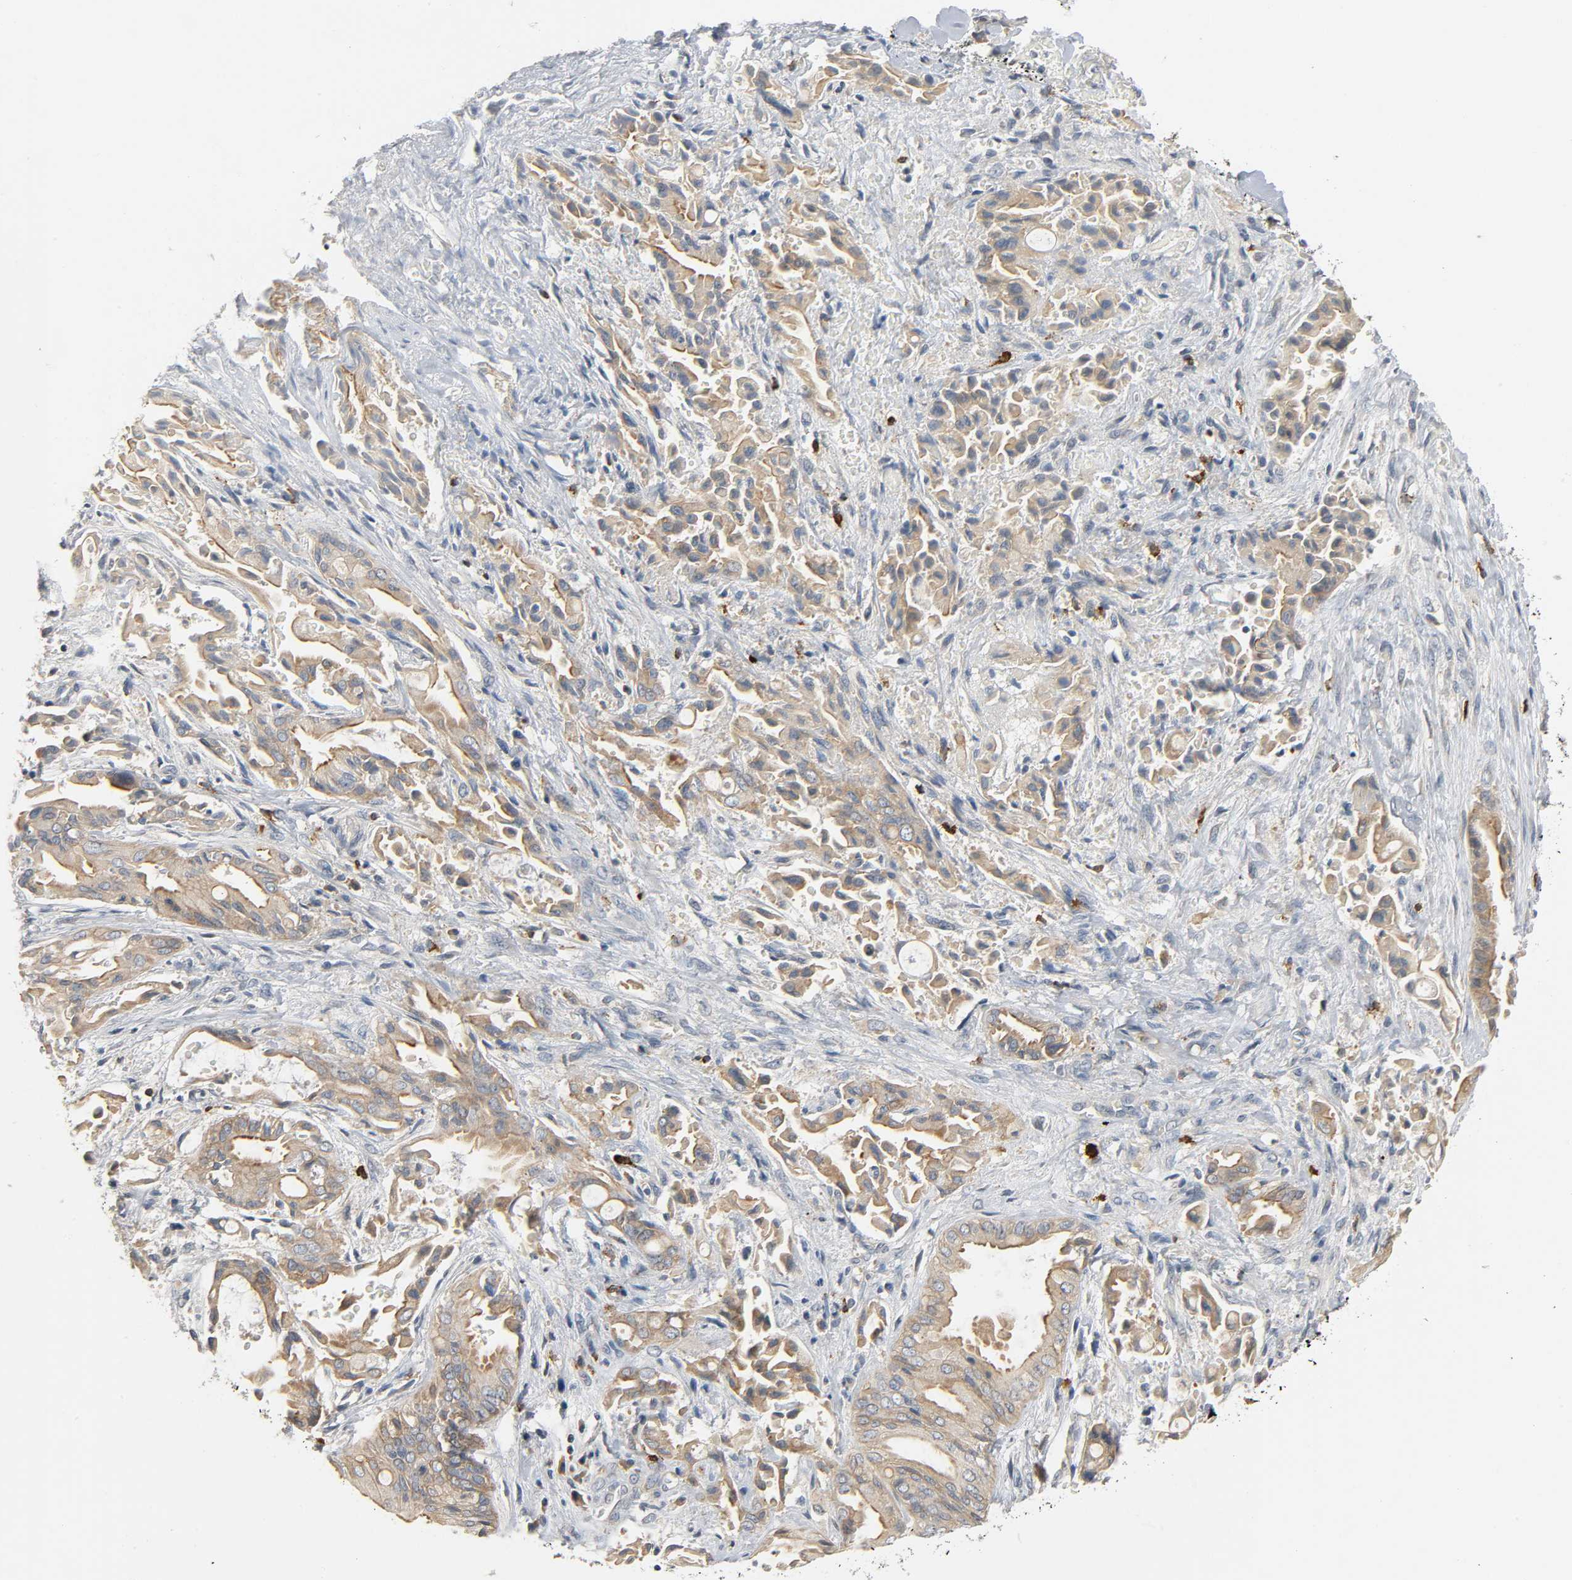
{"staining": {"intensity": "weak", "quantity": ">75%", "location": "cytoplasmic/membranous"}, "tissue": "liver cancer", "cell_type": "Tumor cells", "image_type": "cancer", "snomed": [{"axis": "morphology", "description": "Cholangiocarcinoma"}, {"axis": "topography", "description": "Liver"}], "caption": "Approximately >75% of tumor cells in human liver cholangiocarcinoma reveal weak cytoplasmic/membranous protein expression as visualized by brown immunohistochemical staining.", "gene": "LIMCH1", "patient": {"sex": "male", "age": 58}}